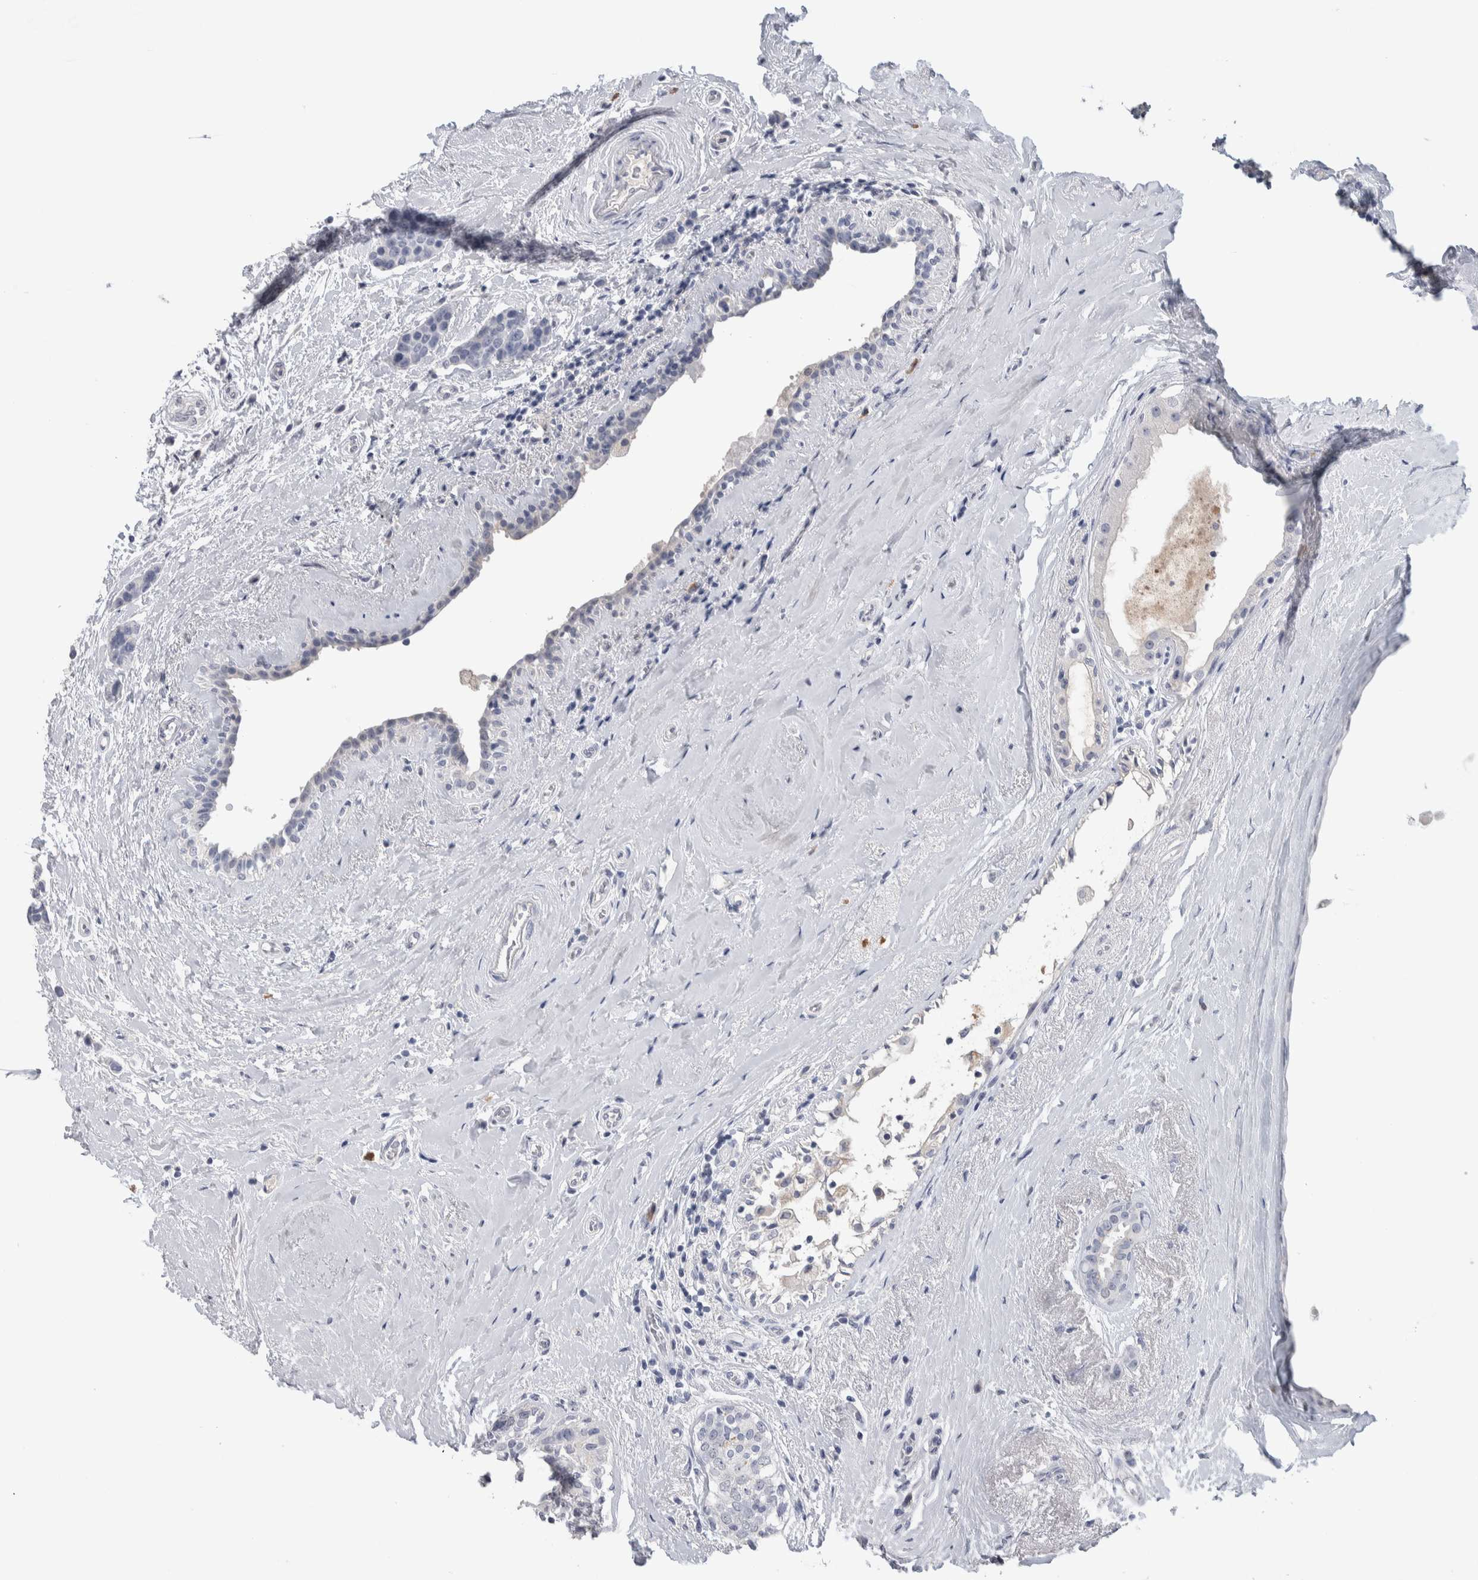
{"staining": {"intensity": "negative", "quantity": "none", "location": "none"}, "tissue": "breast cancer", "cell_type": "Tumor cells", "image_type": "cancer", "snomed": [{"axis": "morphology", "description": "Duct carcinoma"}, {"axis": "topography", "description": "Breast"}], "caption": "Micrograph shows no significant protein expression in tumor cells of breast cancer. (DAB (3,3'-diaminobenzidine) IHC visualized using brightfield microscopy, high magnification).", "gene": "TMEM102", "patient": {"sex": "female", "age": 55}}